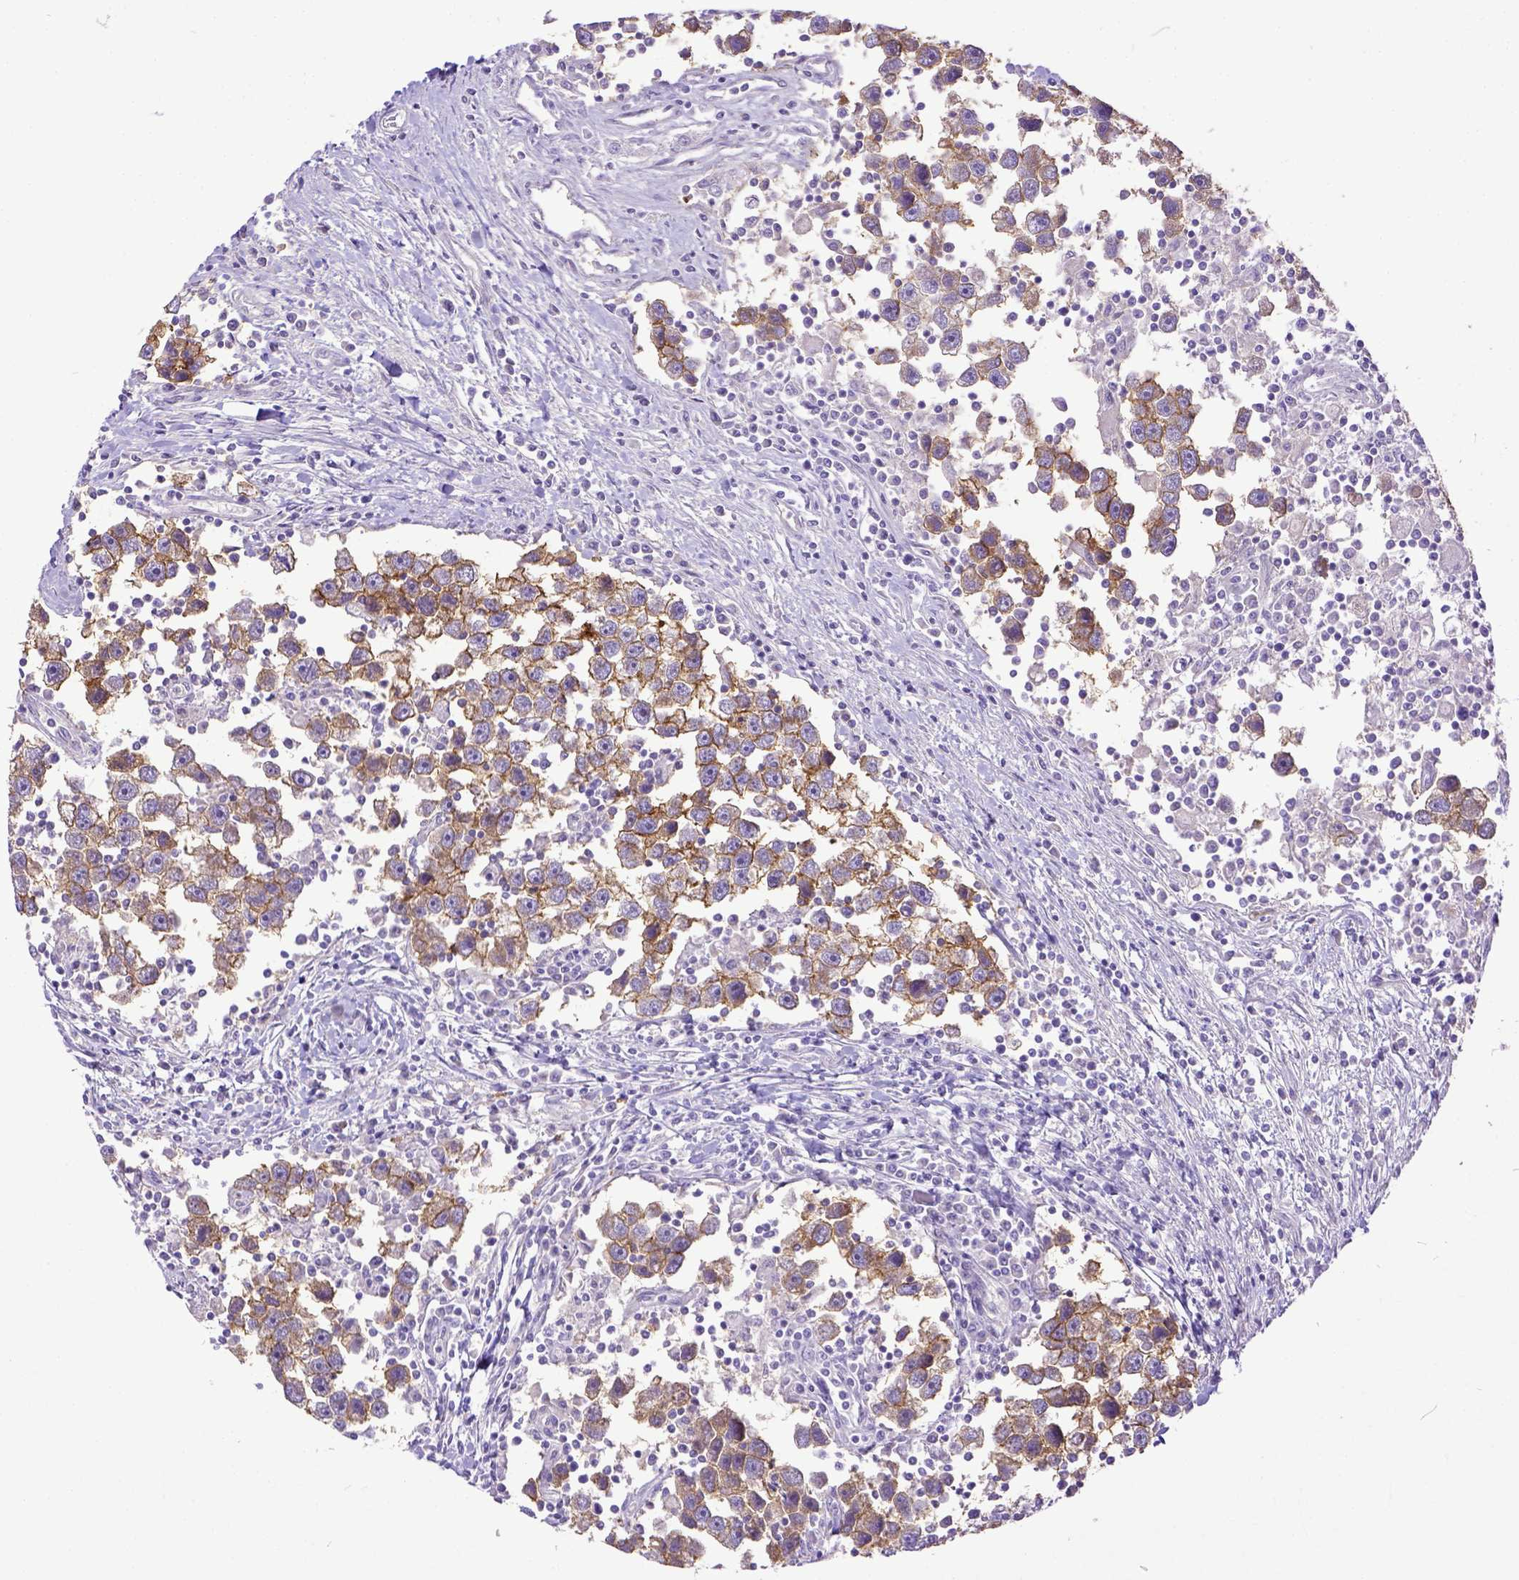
{"staining": {"intensity": "moderate", "quantity": ">75%", "location": "cytoplasmic/membranous"}, "tissue": "testis cancer", "cell_type": "Tumor cells", "image_type": "cancer", "snomed": [{"axis": "morphology", "description": "Seminoma, NOS"}, {"axis": "topography", "description": "Testis"}], "caption": "Immunohistochemical staining of human seminoma (testis) exhibits moderate cytoplasmic/membranous protein staining in about >75% of tumor cells. (Stains: DAB in brown, nuclei in blue, Microscopy: brightfield microscopy at high magnification).", "gene": "KIT", "patient": {"sex": "male", "age": 30}}